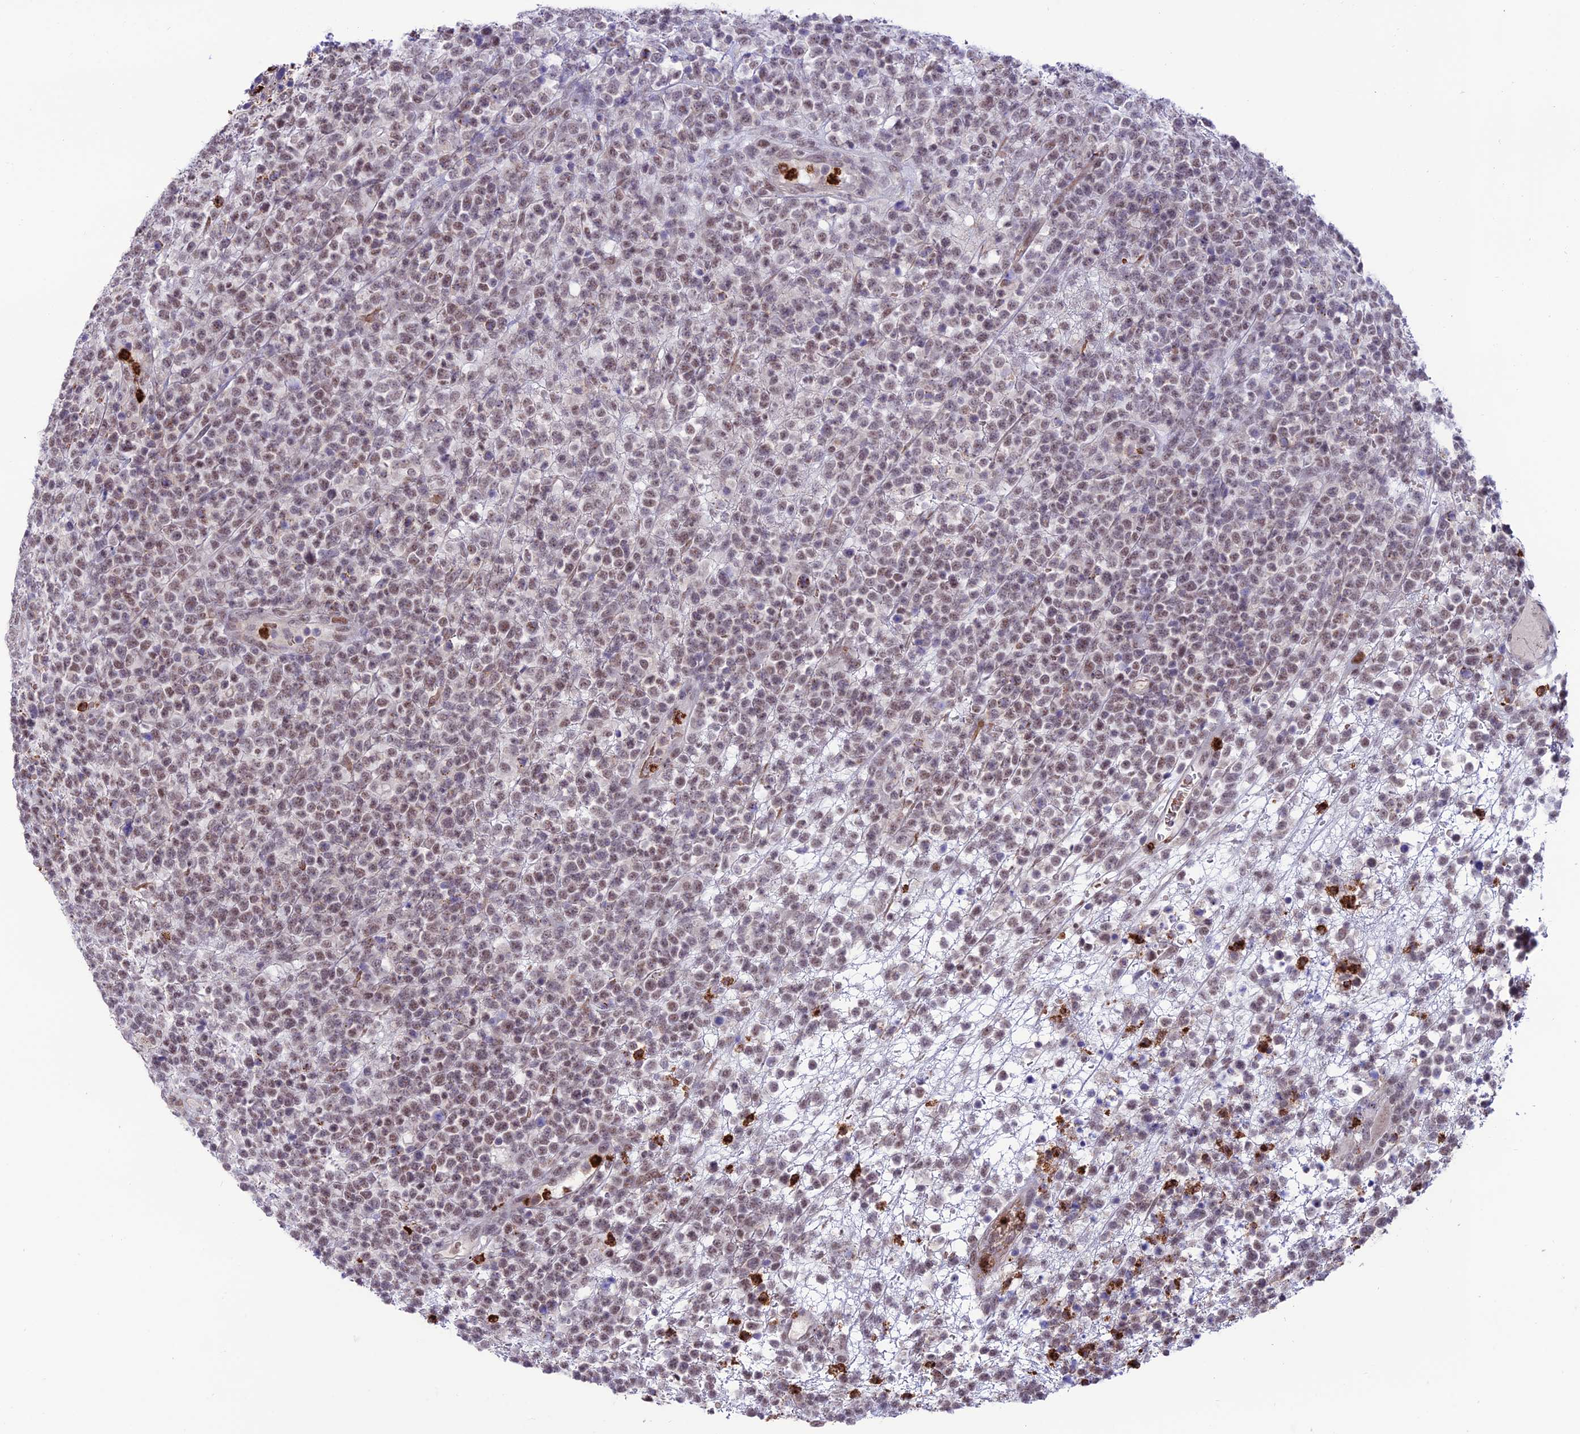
{"staining": {"intensity": "weak", "quantity": ">75%", "location": "nuclear"}, "tissue": "lymphoma", "cell_type": "Tumor cells", "image_type": "cancer", "snomed": [{"axis": "morphology", "description": "Malignant lymphoma, non-Hodgkin's type, High grade"}, {"axis": "topography", "description": "Colon"}], "caption": "This is a photomicrograph of IHC staining of high-grade malignant lymphoma, non-Hodgkin's type, which shows weak positivity in the nuclear of tumor cells.", "gene": "COL6A6", "patient": {"sex": "female", "age": 53}}